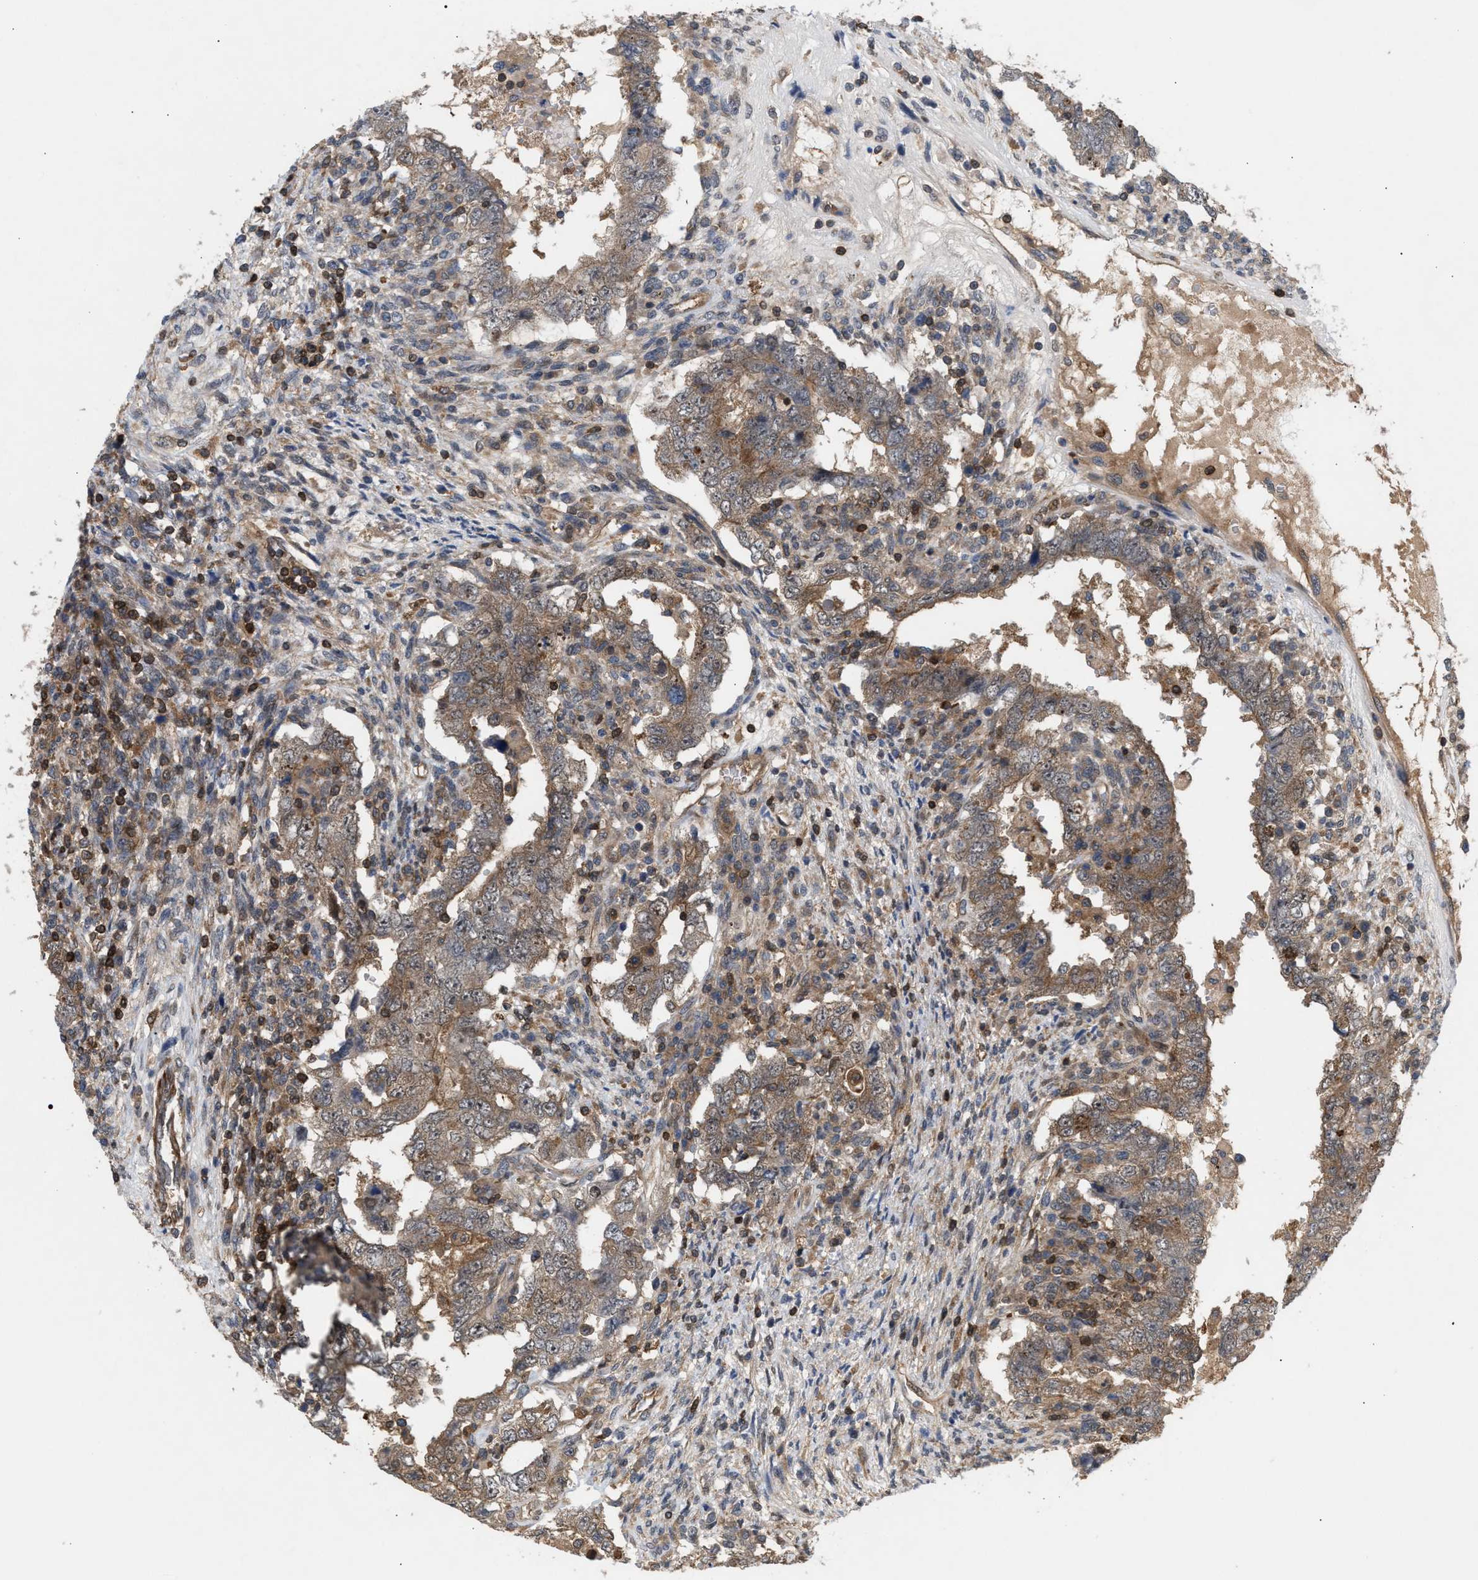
{"staining": {"intensity": "moderate", "quantity": ">75%", "location": "cytoplasmic/membranous"}, "tissue": "testis cancer", "cell_type": "Tumor cells", "image_type": "cancer", "snomed": [{"axis": "morphology", "description": "Carcinoma, Embryonal, NOS"}, {"axis": "topography", "description": "Testis"}], "caption": "IHC photomicrograph of embryonal carcinoma (testis) stained for a protein (brown), which demonstrates medium levels of moderate cytoplasmic/membranous positivity in about >75% of tumor cells.", "gene": "GLOD4", "patient": {"sex": "male", "age": 26}}